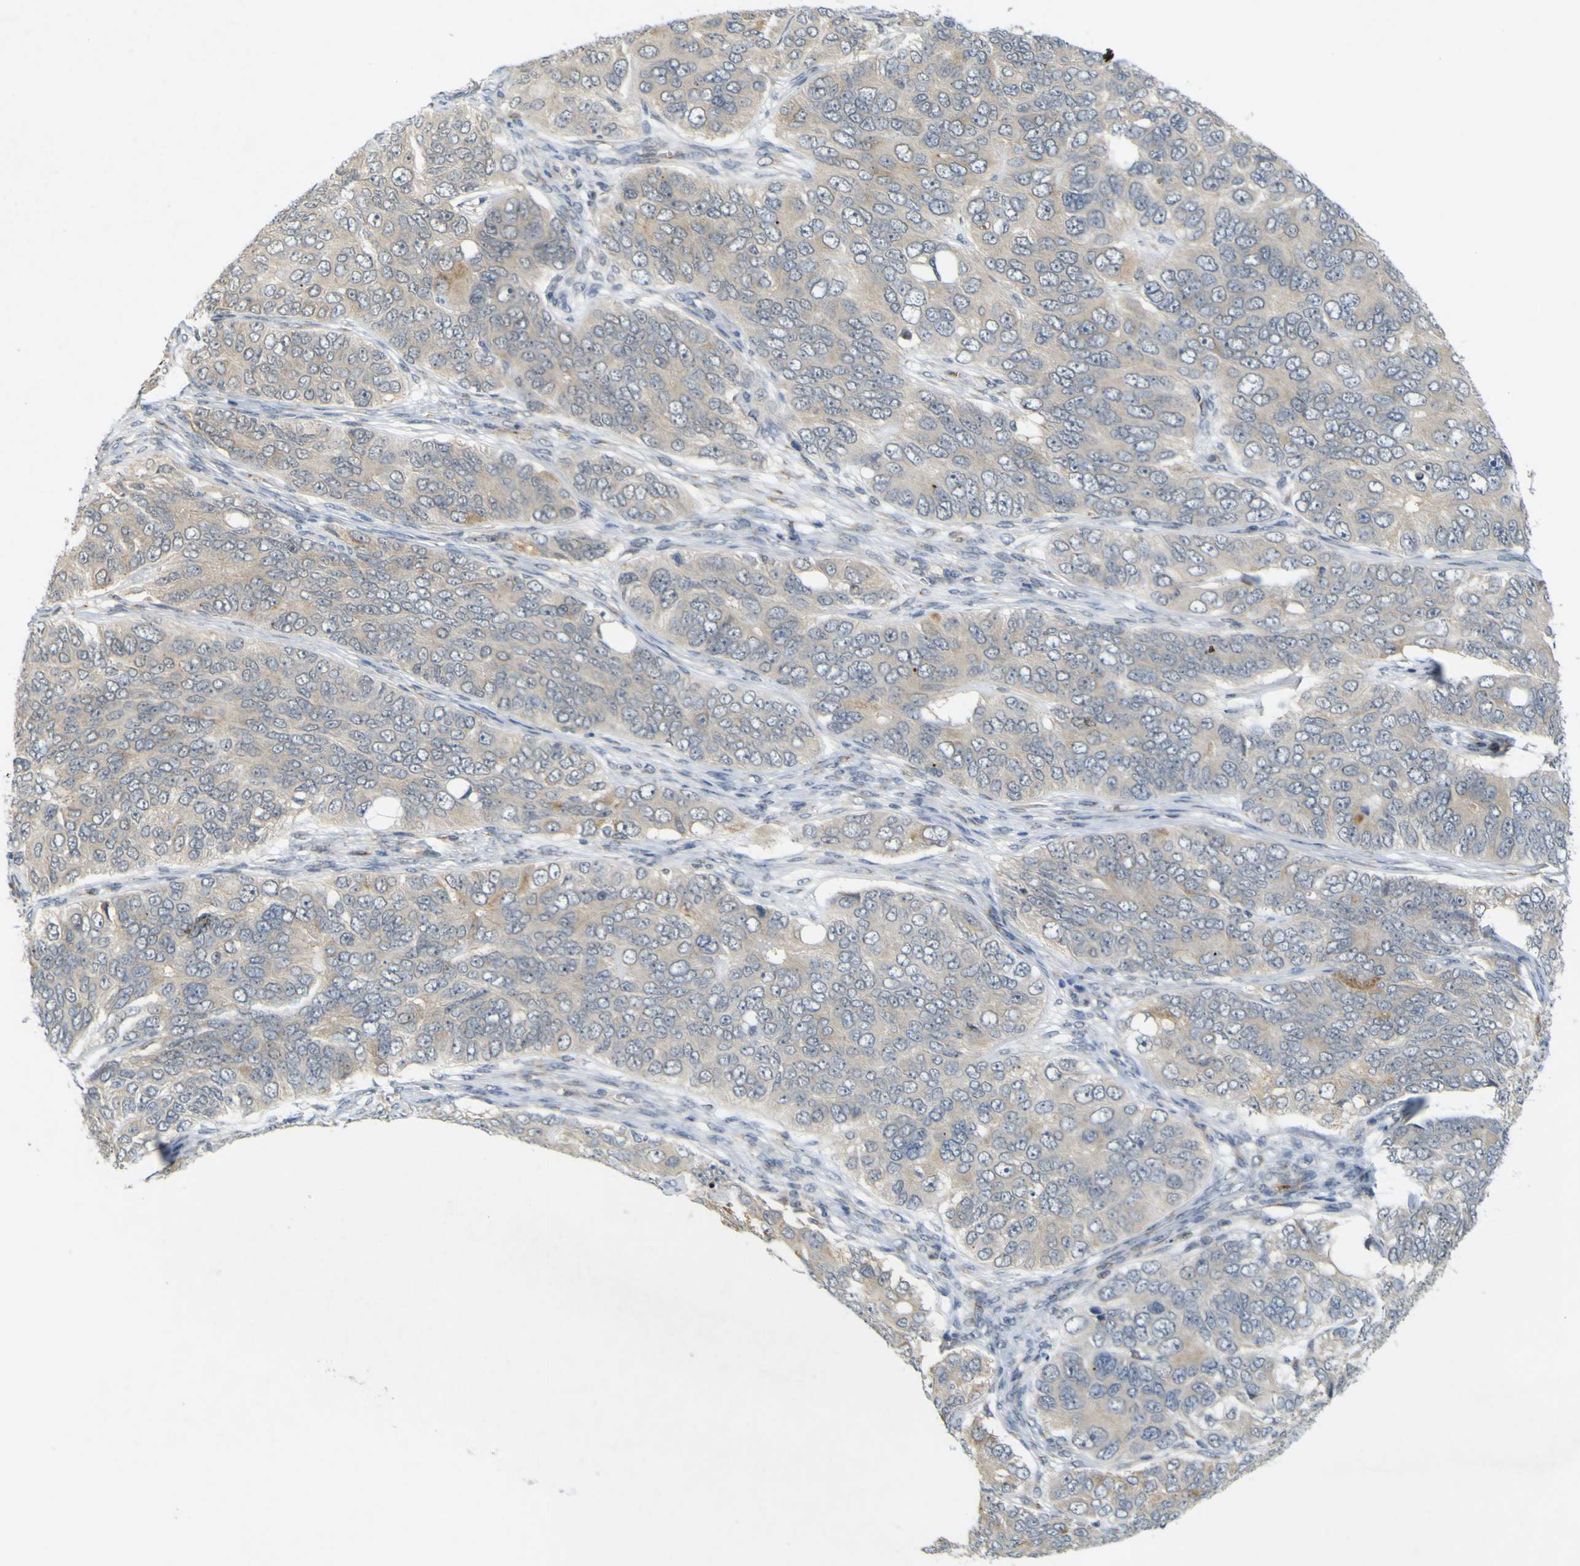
{"staining": {"intensity": "weak", "quantity": "<25%", "location": "cytoplasmic/membranous"}, "tissue": "ovarian cancer", "cell_type": "Tumor cells", "image_type": "cancer", "snomed": [{"axis": "morphology", "description": "Carcinoma, endometroid"}, {"axis": "topography", "description": "Ovary"}], "caption": "Tumor cells are negative for protein expression in human ovarian cancer (endometroid carcinoma).", "gene": "IGF2R", "patient": {"sex": "female", "age": 51}}